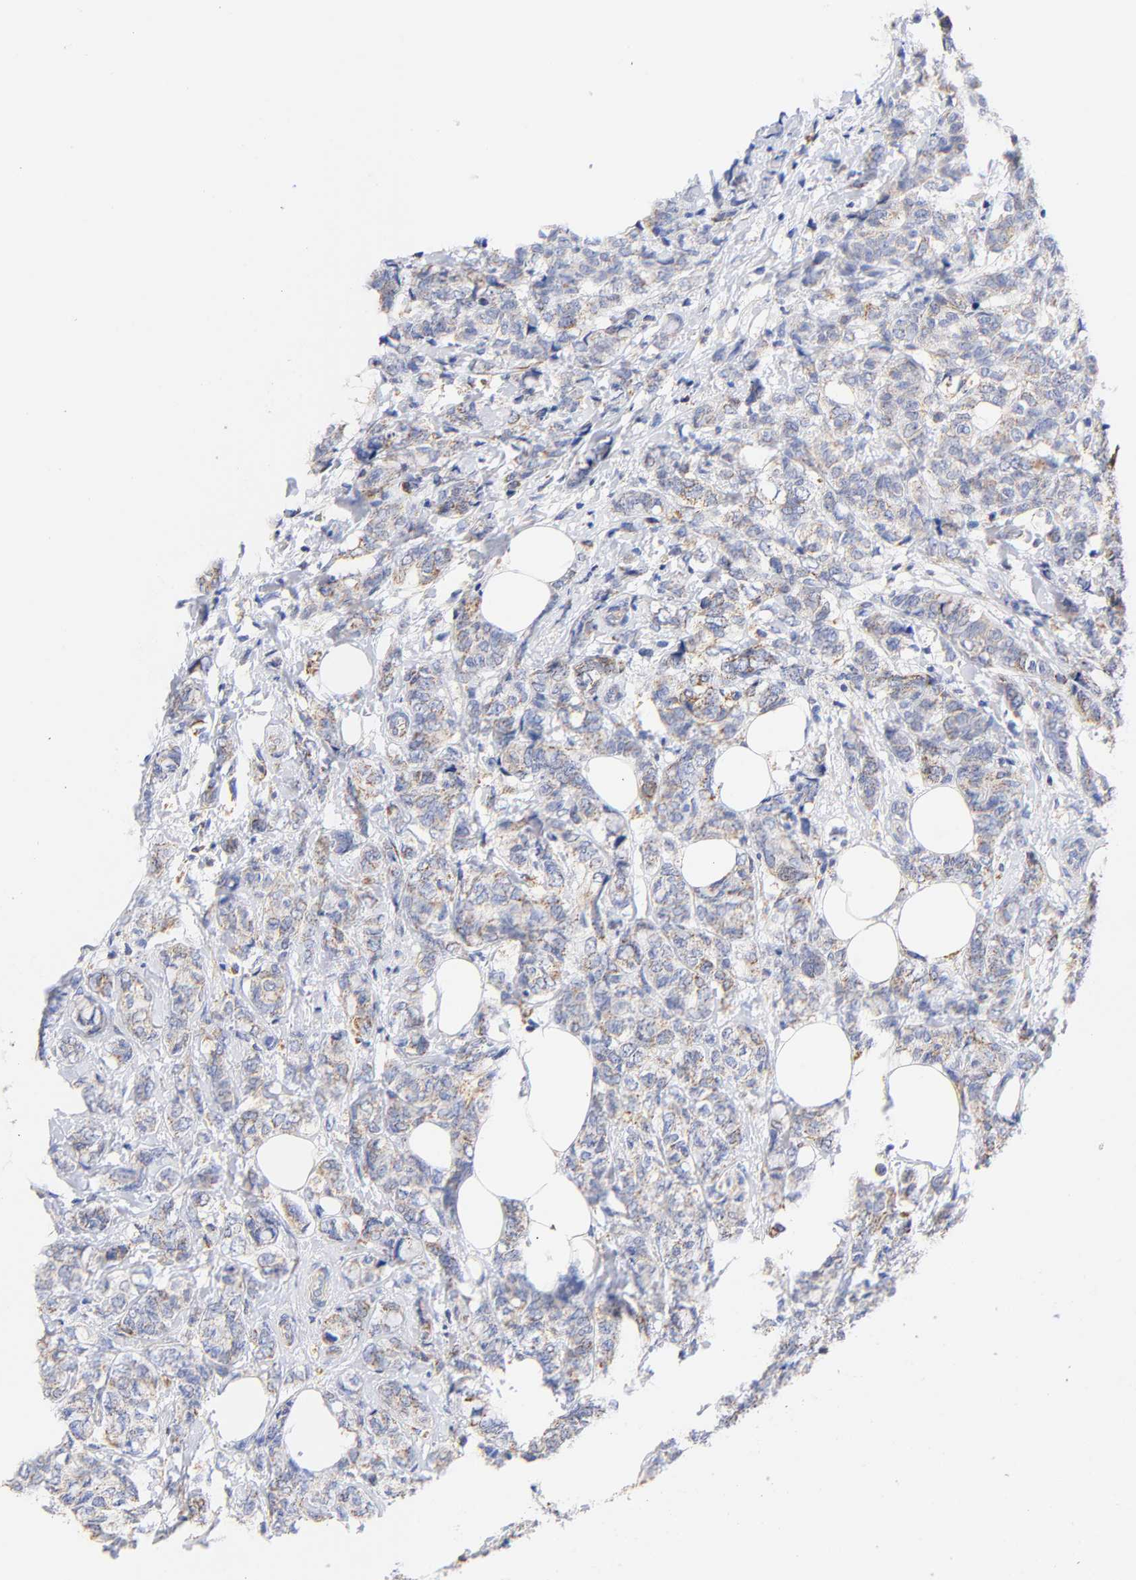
{"staining": {"intensity": "moderate", "quantity": "<25%", "location": "cytoplasmic/membranous"}, "tissue": "breast cancer", "cell_type": "Tumor cells", "image_type": "cancer", "snomed": [{"axis": "morphology", "description": "Lobular carcinoma"}, {"axis": "topography", "description": "Breast"}], "caption": "Brown immunohistochemical staining in human breast cancer exhibits moderate cytoplasmic/membranous expression in approximately <25% of tumor cells. The staining was performed using DAB (3,3'-diaminobenzidine), with brown indicating positive protein expression. Nuclei are stained blue with hematoxylin.", "gene": "ATP5F1D", "patient": {"sex": "female", "age": 60}}